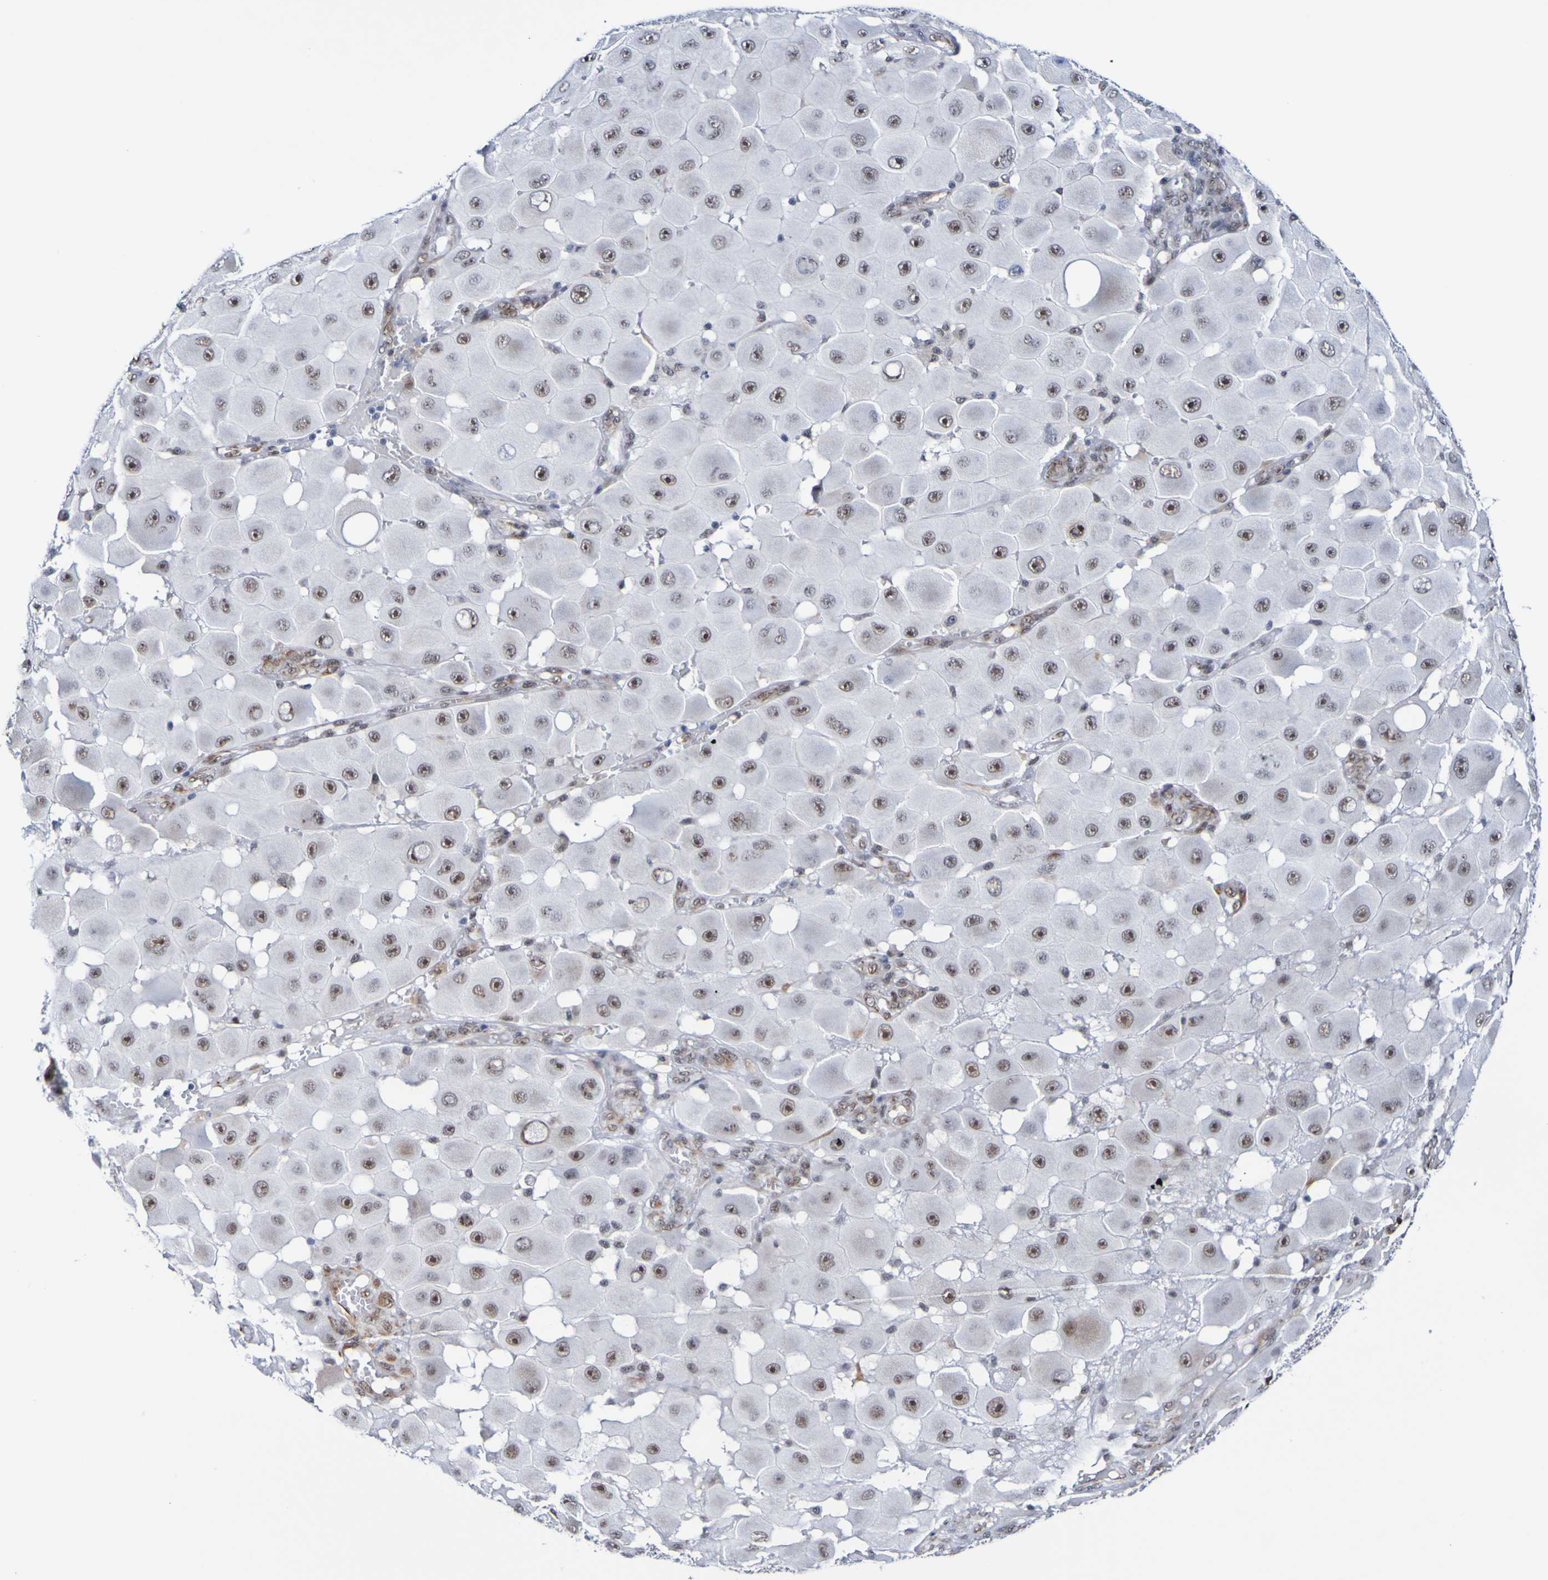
{"staining": {"intensity": "moderate", "quantity": "25%-75%", "location": "nuclear"}, "tissue": "melanoma", "cell_type": "Tumor cells", "image_type": "cancer", "snomed": [{"axis": "morphology", "description": "Malignant melanoma, NOS"}, {"axis": "topography", "description": "Skin"}], "caption": "This is a photomicrograph of immunohistochemistry staining of malignant melanoma, which shows moderate staining in the nuclear of tumor cells.", "gene": "CDC5L", "patient": {"sex": "female", "age": 81}}